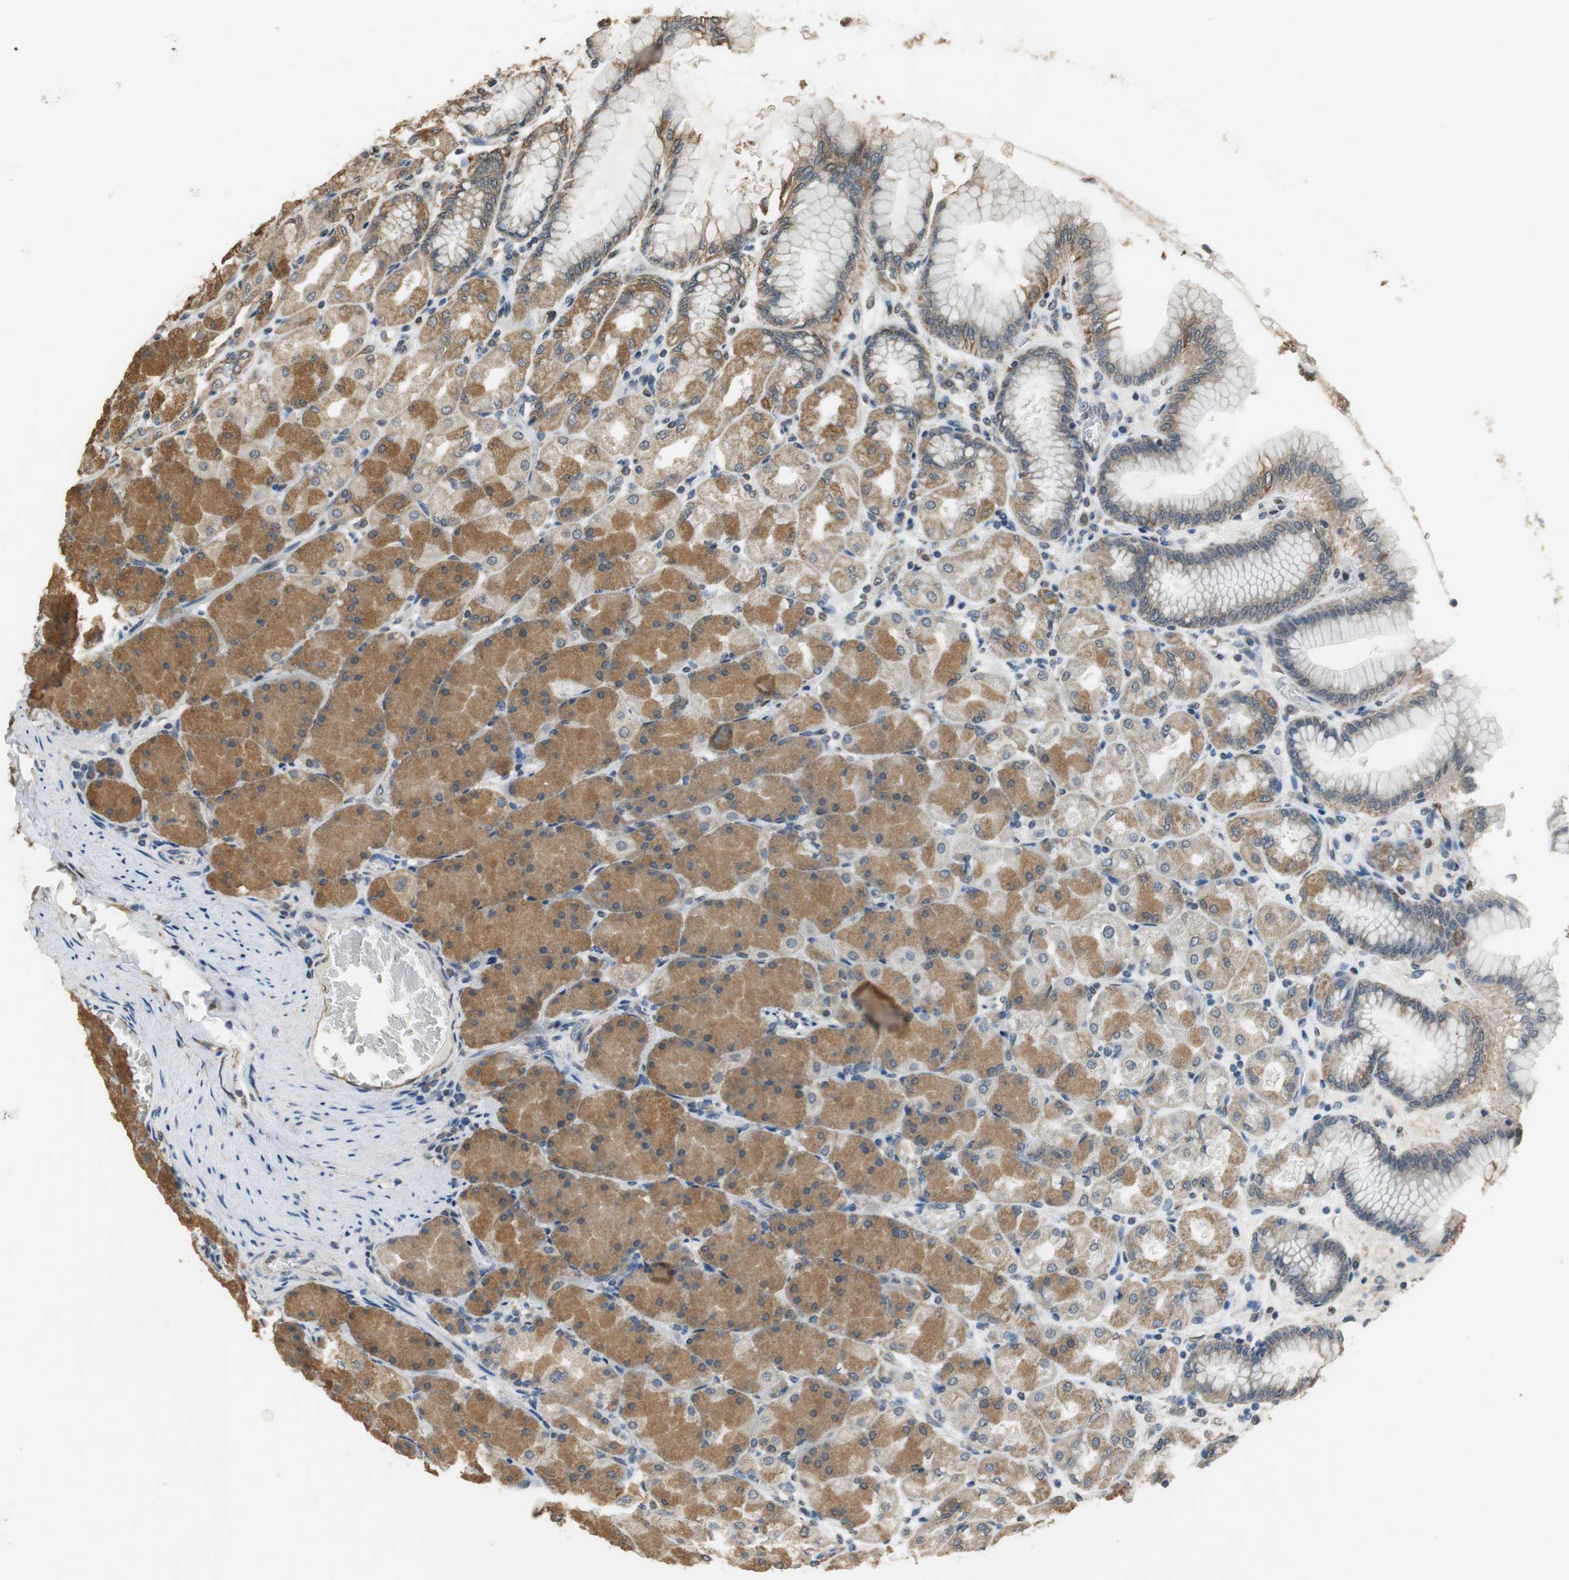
{"staining": {"intensity": "strong", "quantity": "25%-75%", "location": "cytoplasmic/membranous,nuclear"}, "tissue": "stomach", "cell_type": "Glandular cells", "image_type": "normal", "snomed": [{"axis": "morphology", "description": "Normal tissue, NOS"}, {"axis": "topography", "description": "Stomach, upper"}], "caption": "The photomicrograph exhibits immunohistochemical staining of normal stomach. There is strong cytoplasmic/membranous,nuclear expression is seen in about 25%-75% of glandular cells.", "gene": "ALDH4A1", "patient": {"sex": "female", "age": 56}}